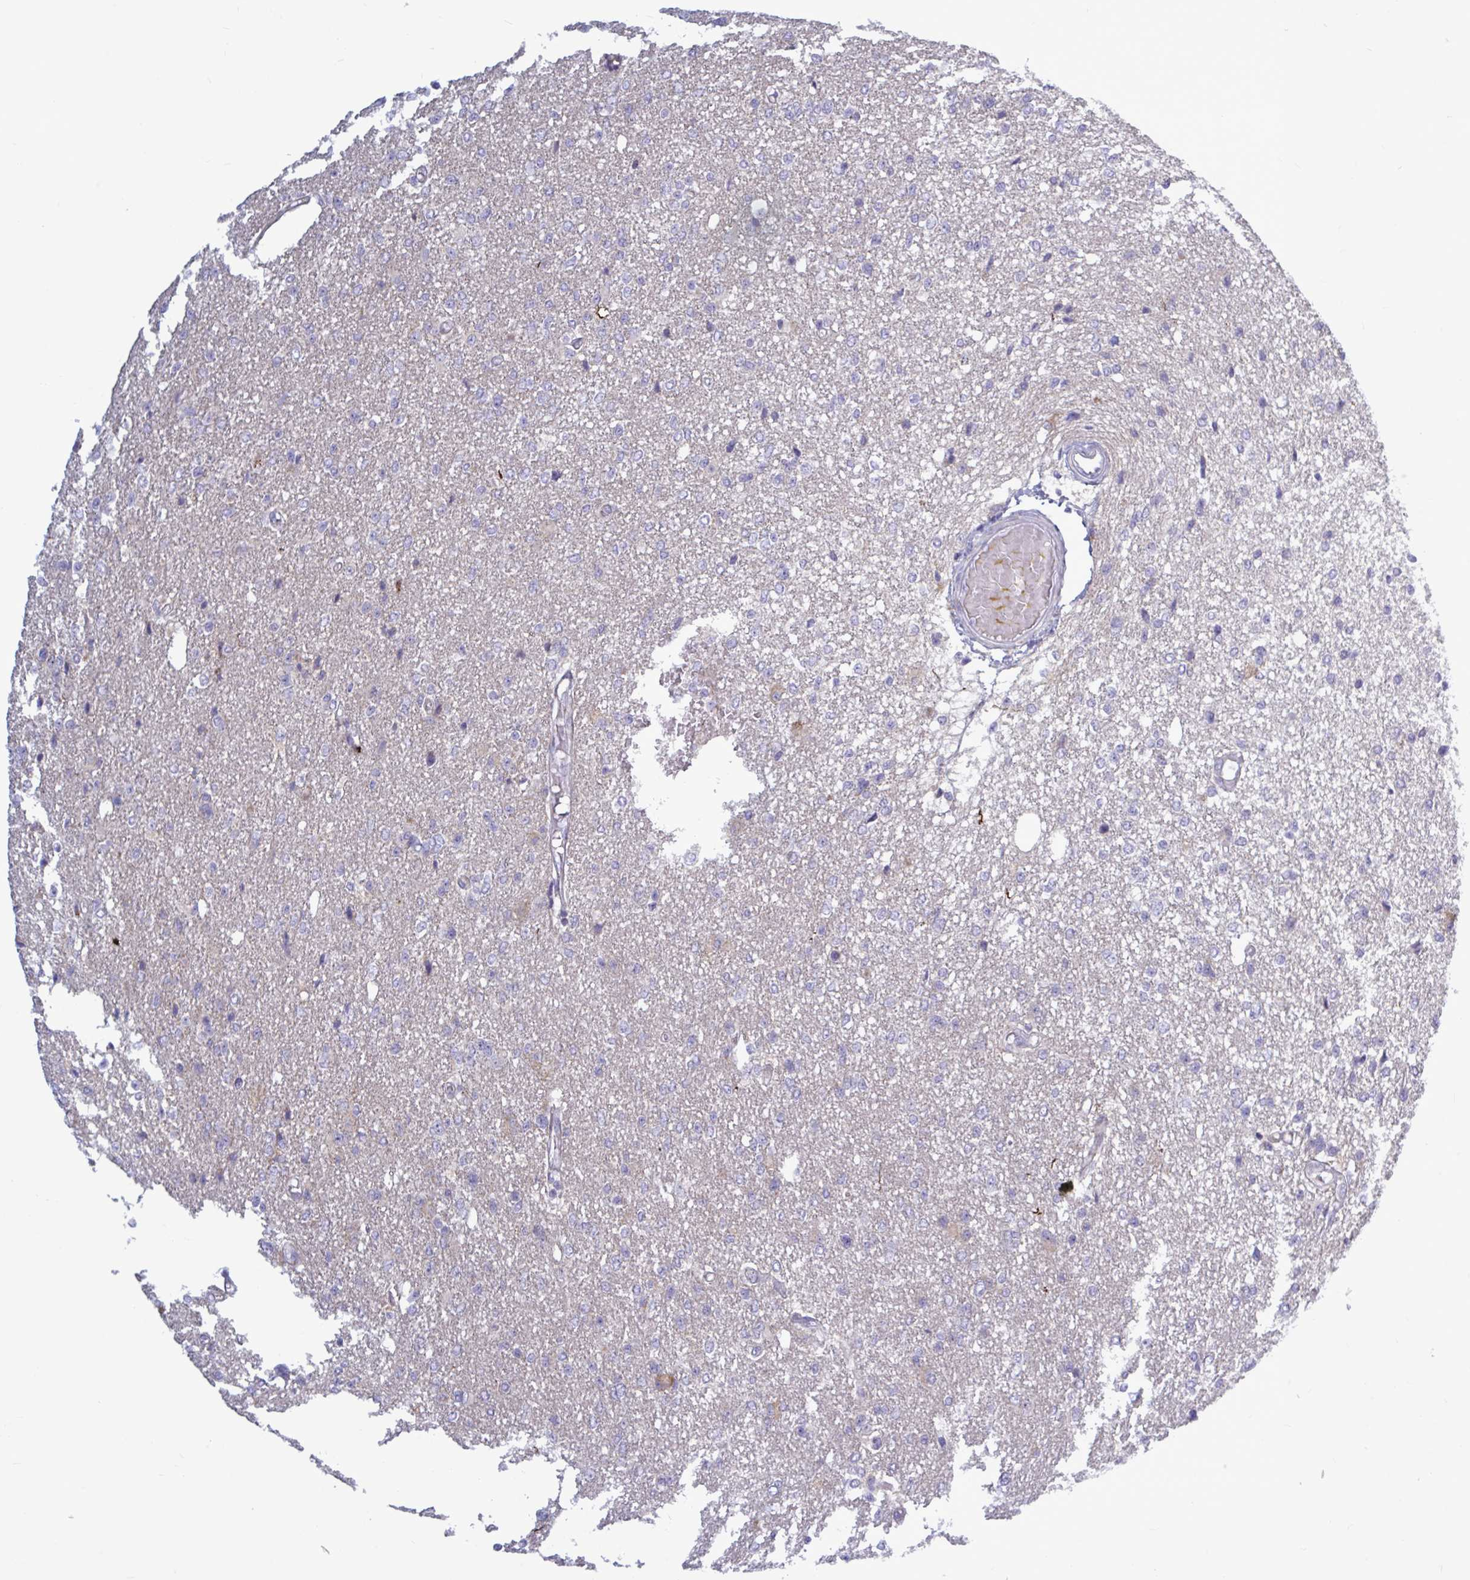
{"staining": {"intensity": "negative", "quantity": "none", "location": "none"}, "tissue": "glioma", "cell_type": "Tumor cells", "image_type": "cancer", "snomed": [{"axis": "morphology", "description": "Glioma, malignant, Low grade"}, {"axis": "topography", "description": "Brain"}], "caption": "Tumor cells are negative for brown protein staining in glioma.", "gene": "ATG9A", "patient": {"sex": "male", "age": 26}}